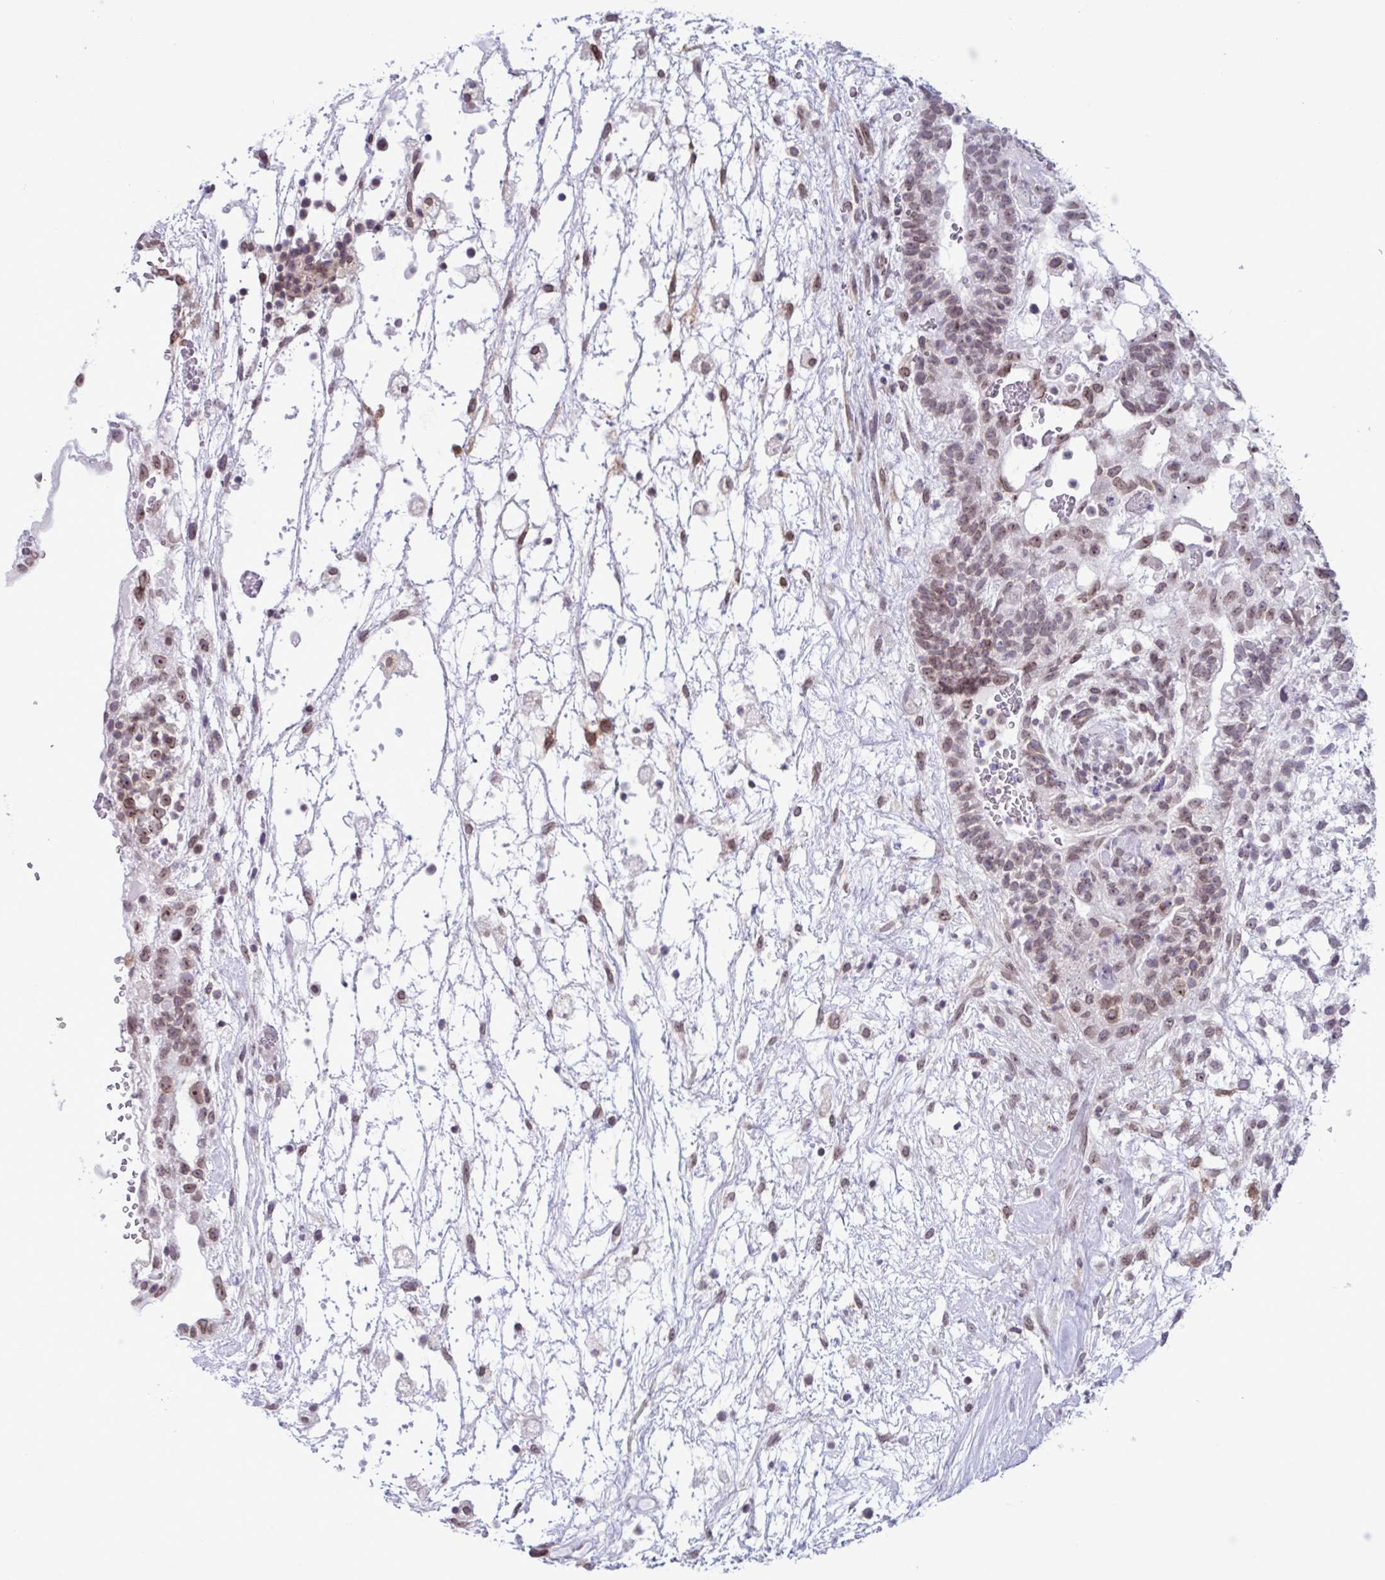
{"staining": {"intensity": "weak", "quantity": "25%-75%", "location": "nuclear"}, "tissue": "testis cancer", "cell_type": "Tumor cells", "image_type": "cancer", "snomed": [{"axis": "morphology", "description": "Normal tissue, NOS"}, {"axis": "morphology", "description": "Carcinoma, Embryonal, NOS"}, {"axis": "topography", "description": "Testis"}], "caption": "Weak nuclear positivity is identified in approximately 25%-75% of tumor cells in testis cancer (embryonal carcinoma).", "gene": "DOCK11", "patient": {"sex": "male", "age": 32}}